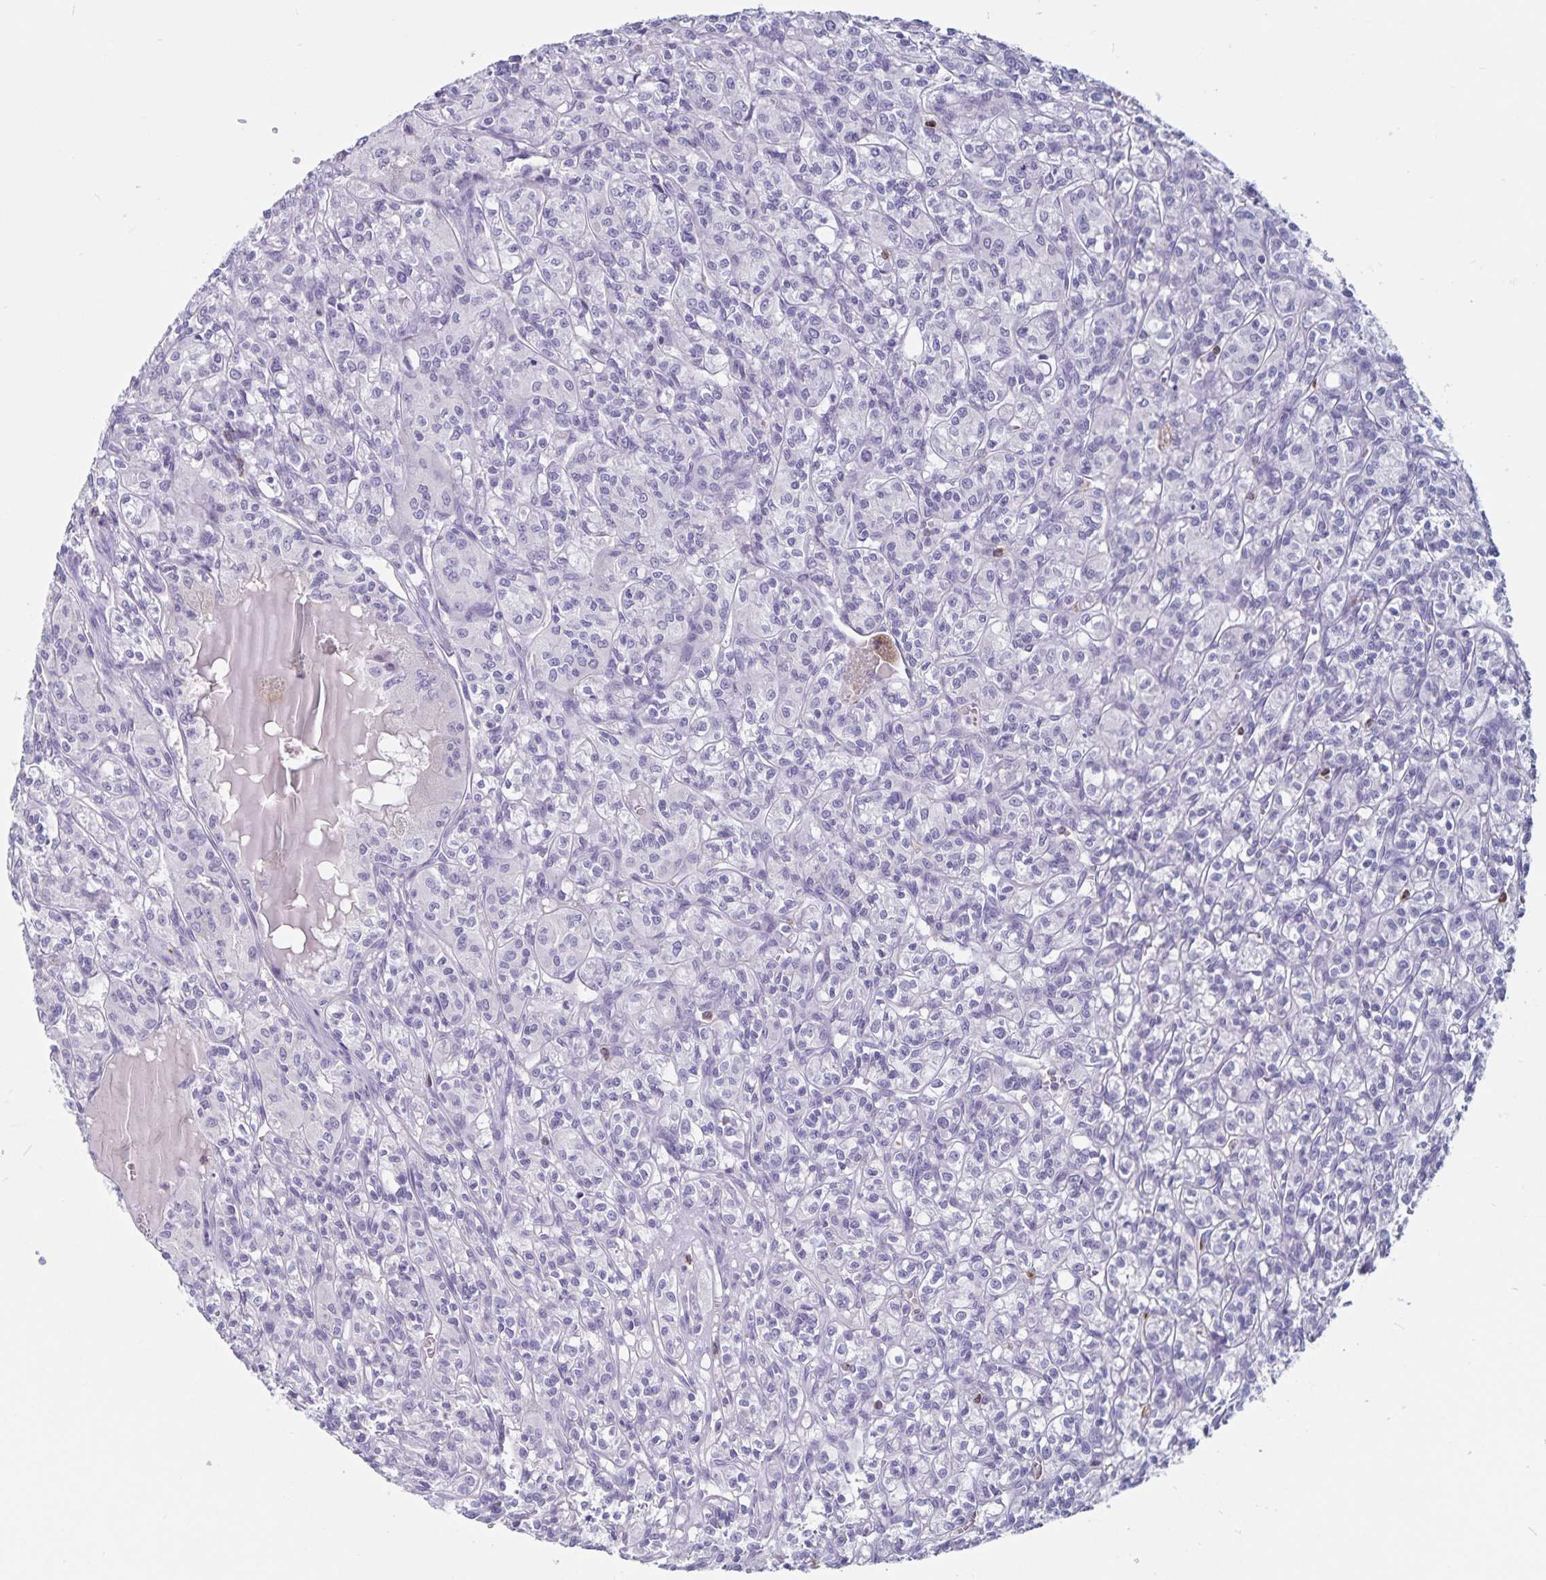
{"staining": {"intensity": "negative", "quantity": "none", "location": "none"}, "tissue": "renal cancer", "cell_type": "Tumor cells", "image_type": "cancer", "snomed": [{"axis": "morphology", "description": "Adenocarcinoma, NOS"}, {"axis": "topography", "description": "Kidney"}], "caption": "This is an immunohistochemistry (IHC) image of human renal cancer. There is no positivity in tumor cells.", "gene": "GNLY", "patient": {"sex": "male", "age": 36}}